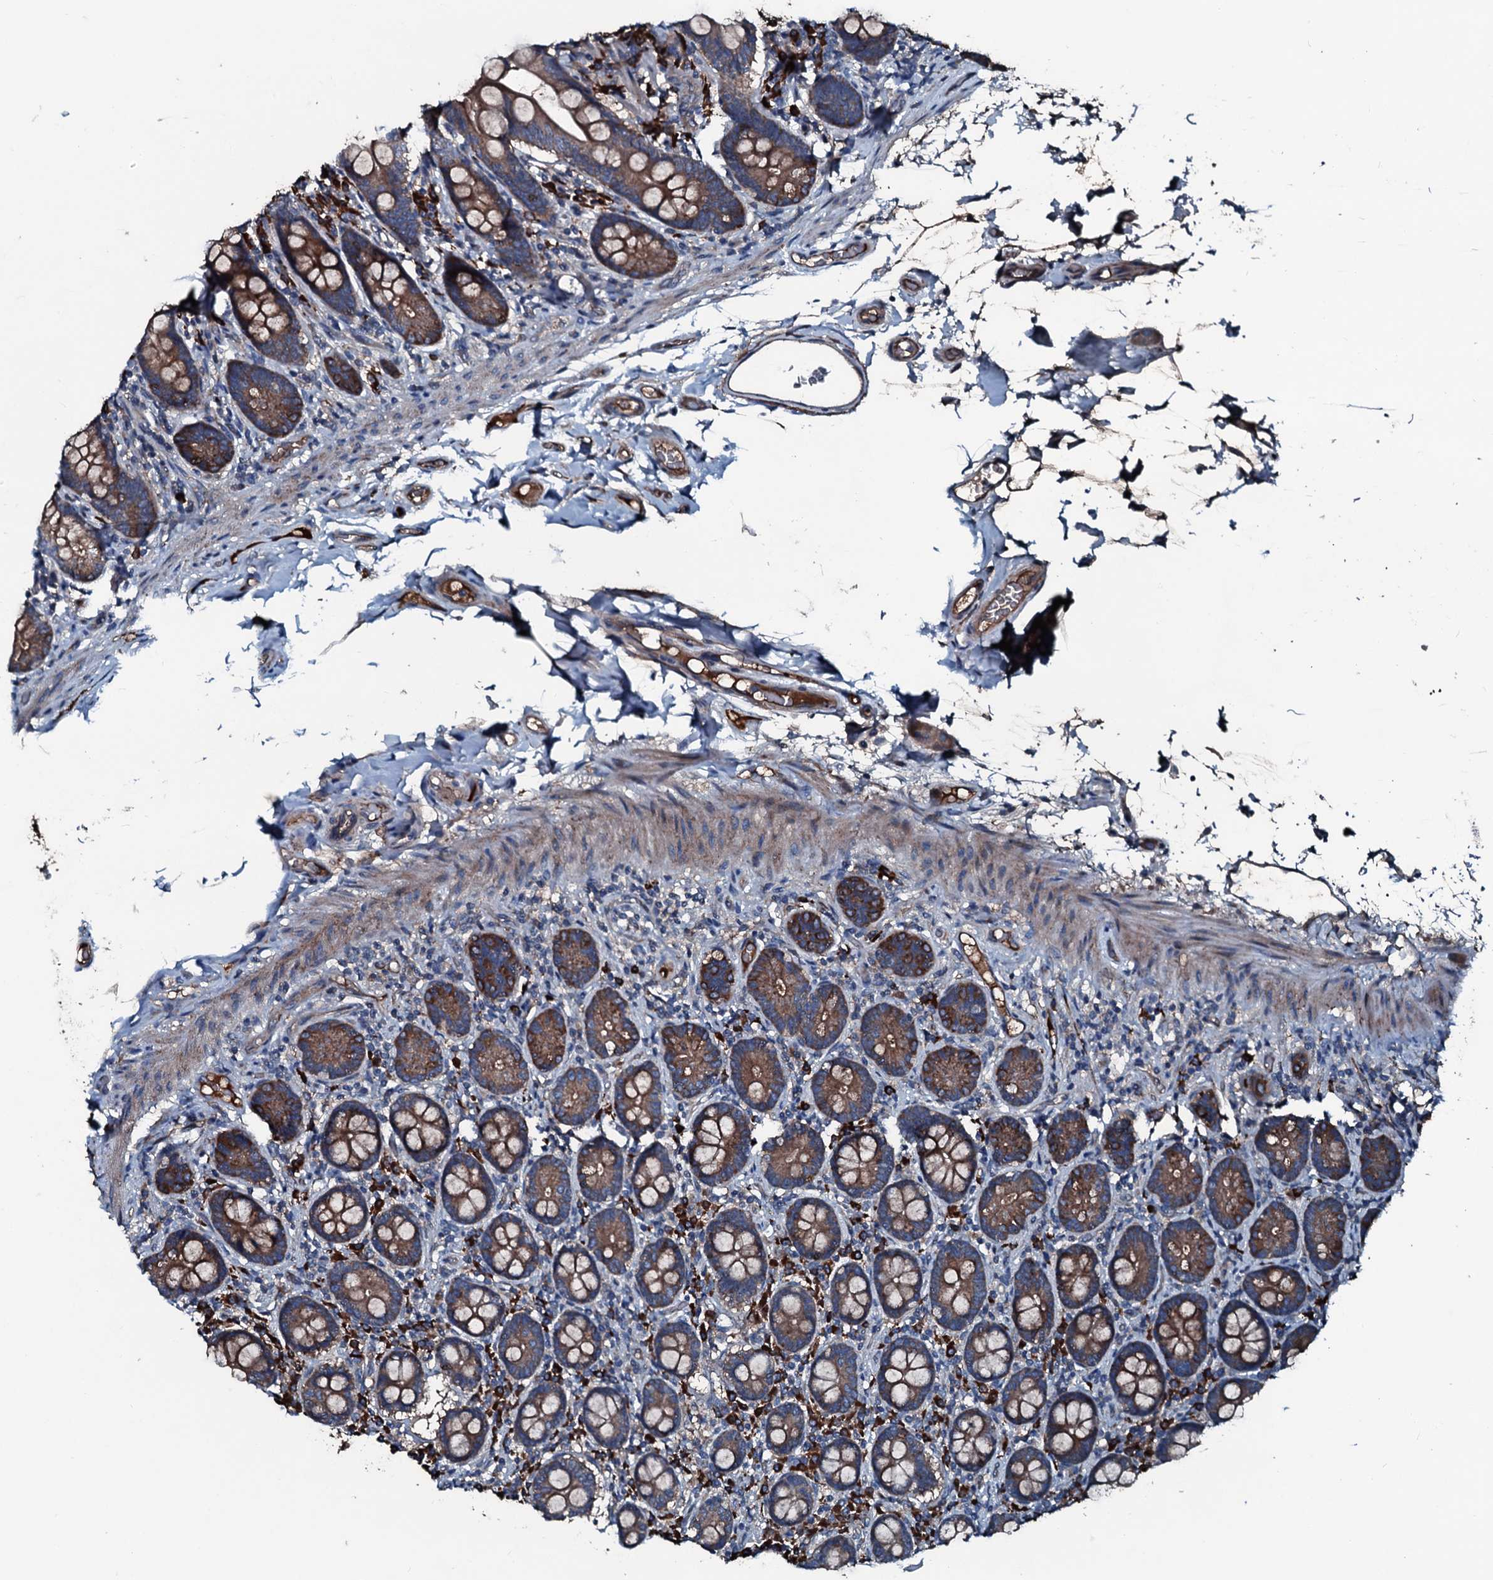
{"staining": {"intensity": "moderate", "quantity": ">75%", "location": "cytoplasmic/membranous"}, "tissue": "small intestine", "cell_type": "Glandular cells", "image_type": "normal", "snomed": [{"axis": "morphology", "description": "Normal tissue, NOS"}, {"axis": "topography", "description": "Small intestine"}], "caption": "Benign small intestine reveals moderate cytoplasmic/membranous staining in approximately >75% of glandular cells.", "gene": "AARS1", "patient": {"sex": "female", "age": 64}}